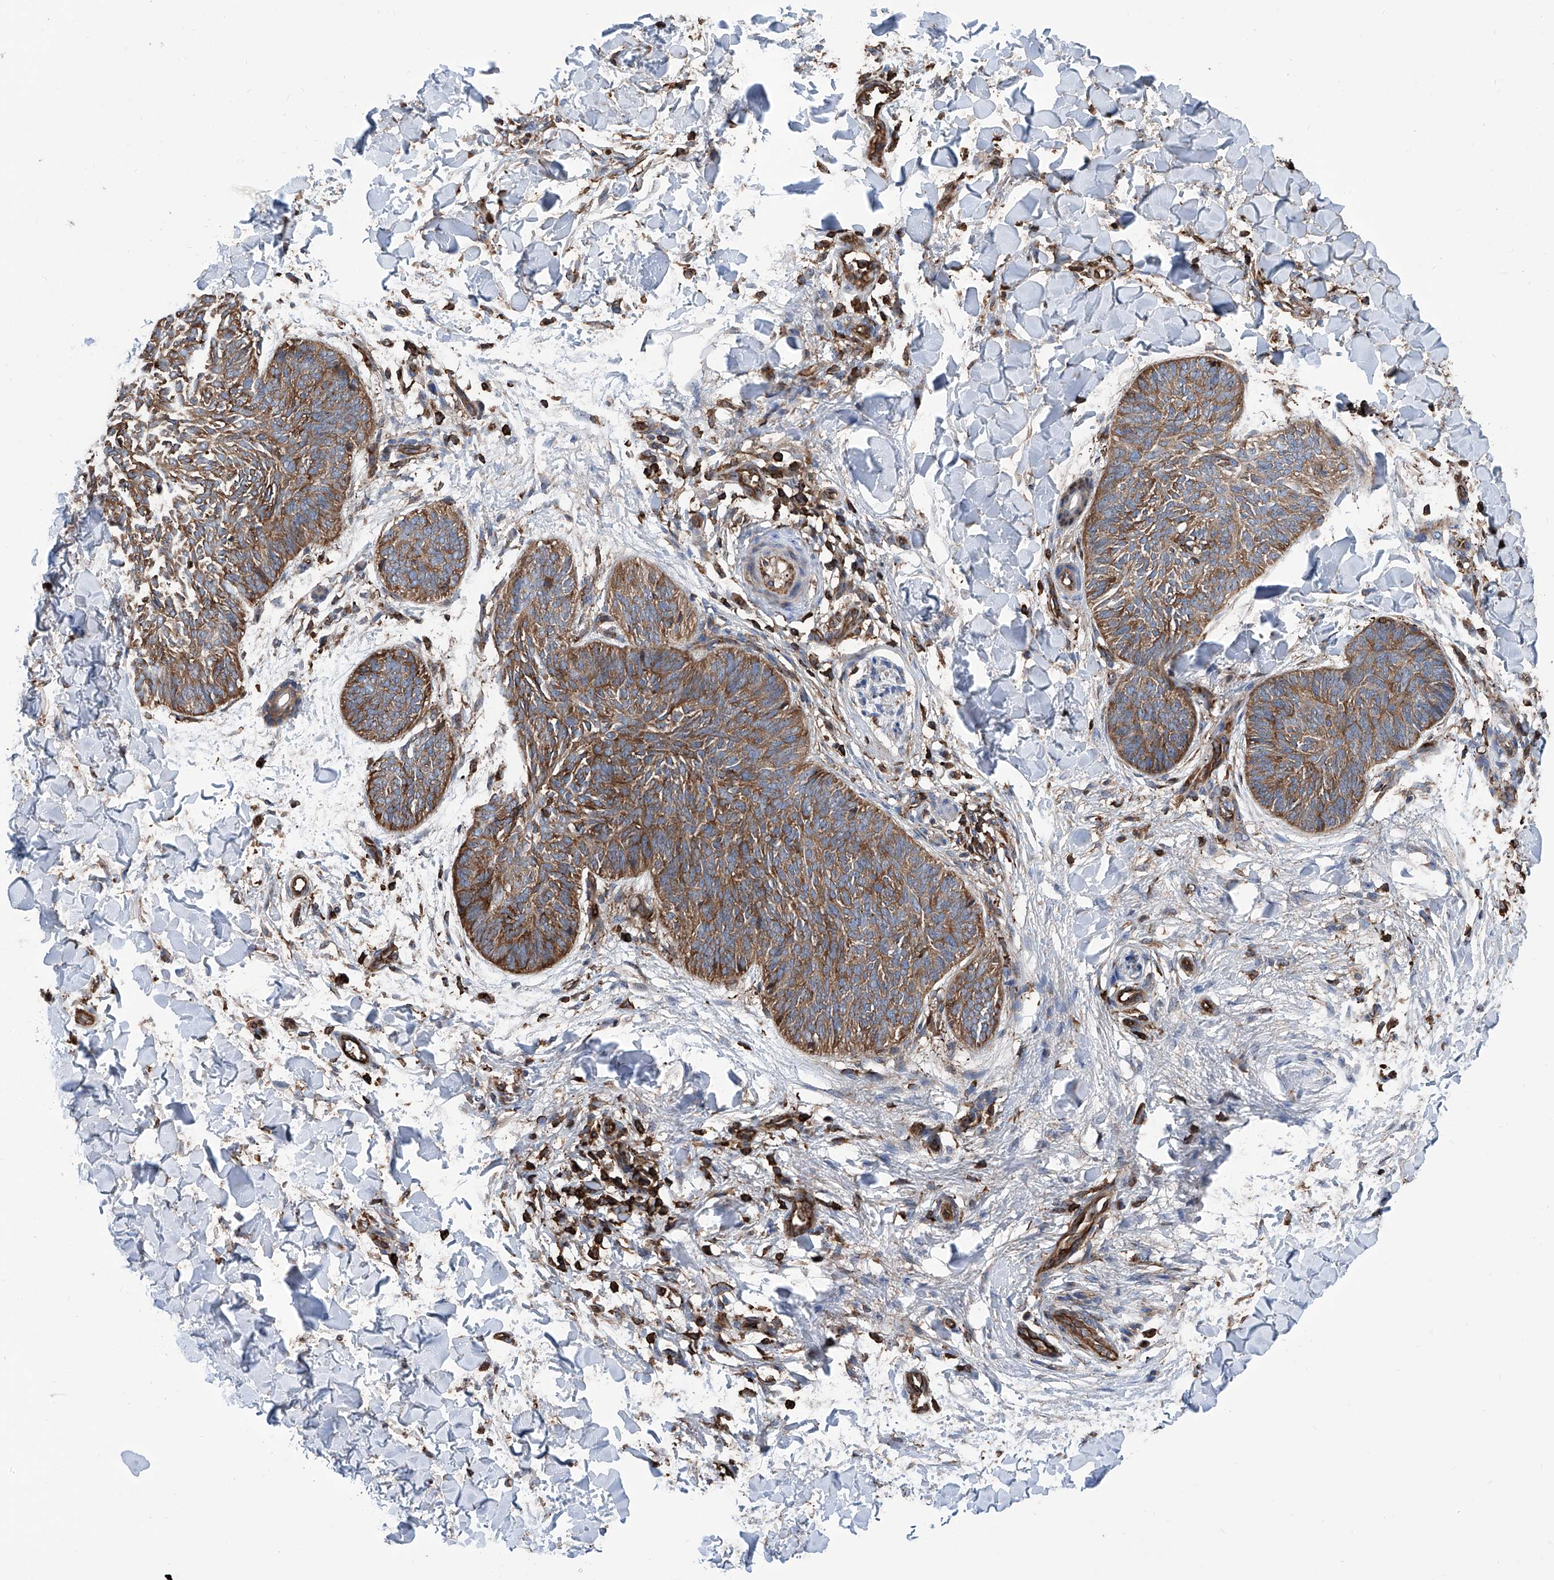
{"staining": {"intensity": "moderate", "quantity": ">75%", "location": "cytoplasmic/membranous"}, "tissue": "skin cancer", "cell_type": "Tumor cells", "image_type": "cancer", "snomed": [{"axis": "morphology", "description": "Normal tissue, NOS"}, {"axis": "morphology", "description": "Basal cell carcinoma"}, {"axis": "topography", "description": "Skin"}], "caption": "The image displays staining of skin basal cell carcinoma, revealing moderate cytoplasmic/membranous protein staining (brown color) within tumor cells.", "gene": "ZNF484", "patient": {"sex": "male", "age": 50}}